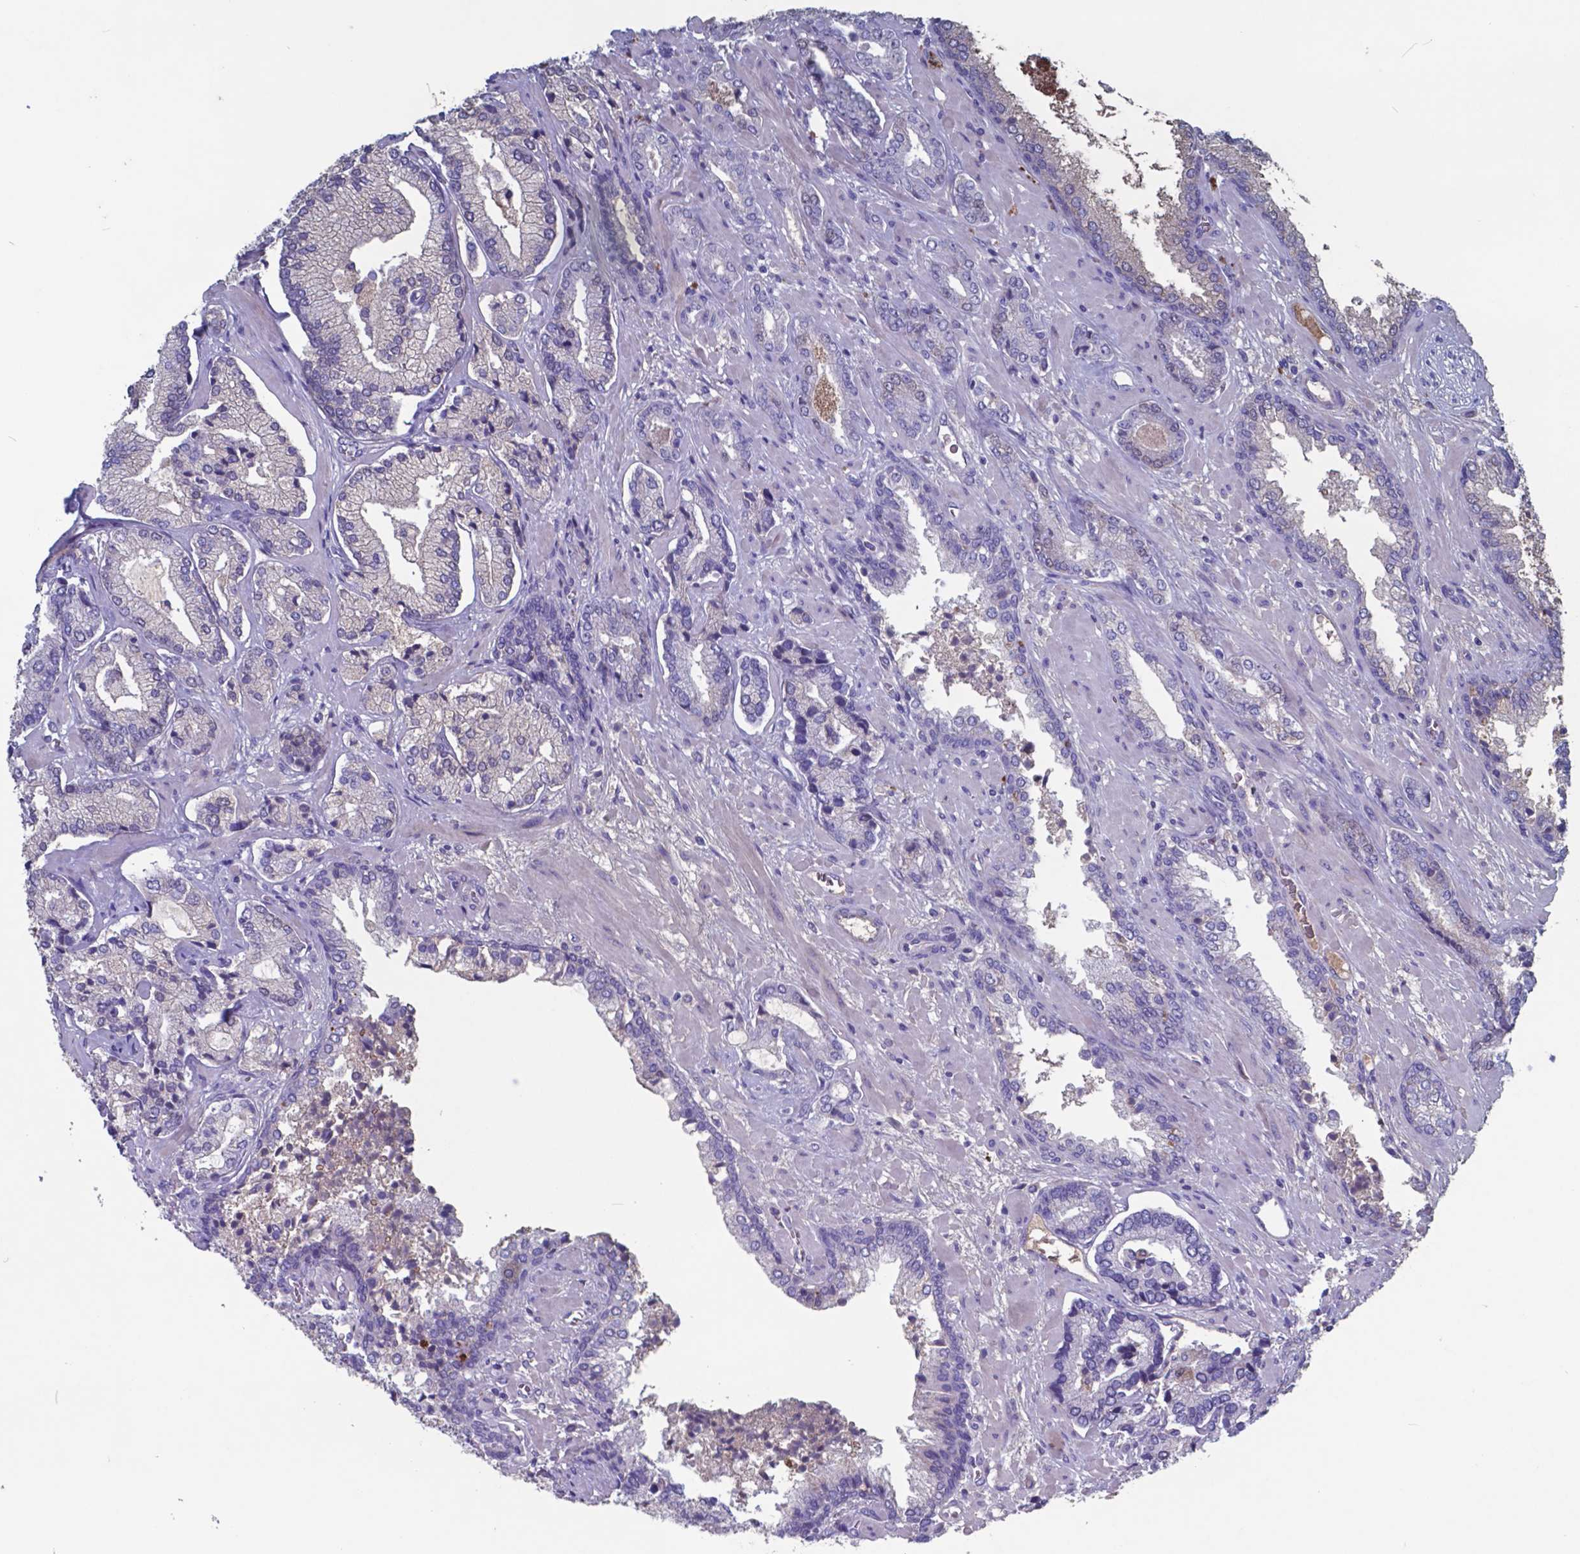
{"staining": {"intensity": "negative", "quantity": "none", "location": "none"}, "tissue": "prostate cancer", "cell_type": "Tumor cells", "image_type": "cancer", "snomed": [{"axis": "morphology", "description": "Adenocarcinoma, Low grade"}, {"axis": "topography", "description": "Prostate"}], "caption": "Prostate cancer (adenocarcinoma (low-grade)) stained for a protein using IHC displays no staining tumor cells.", "gene": "TTR", "patient": {"sex": "male", "age": 61}}